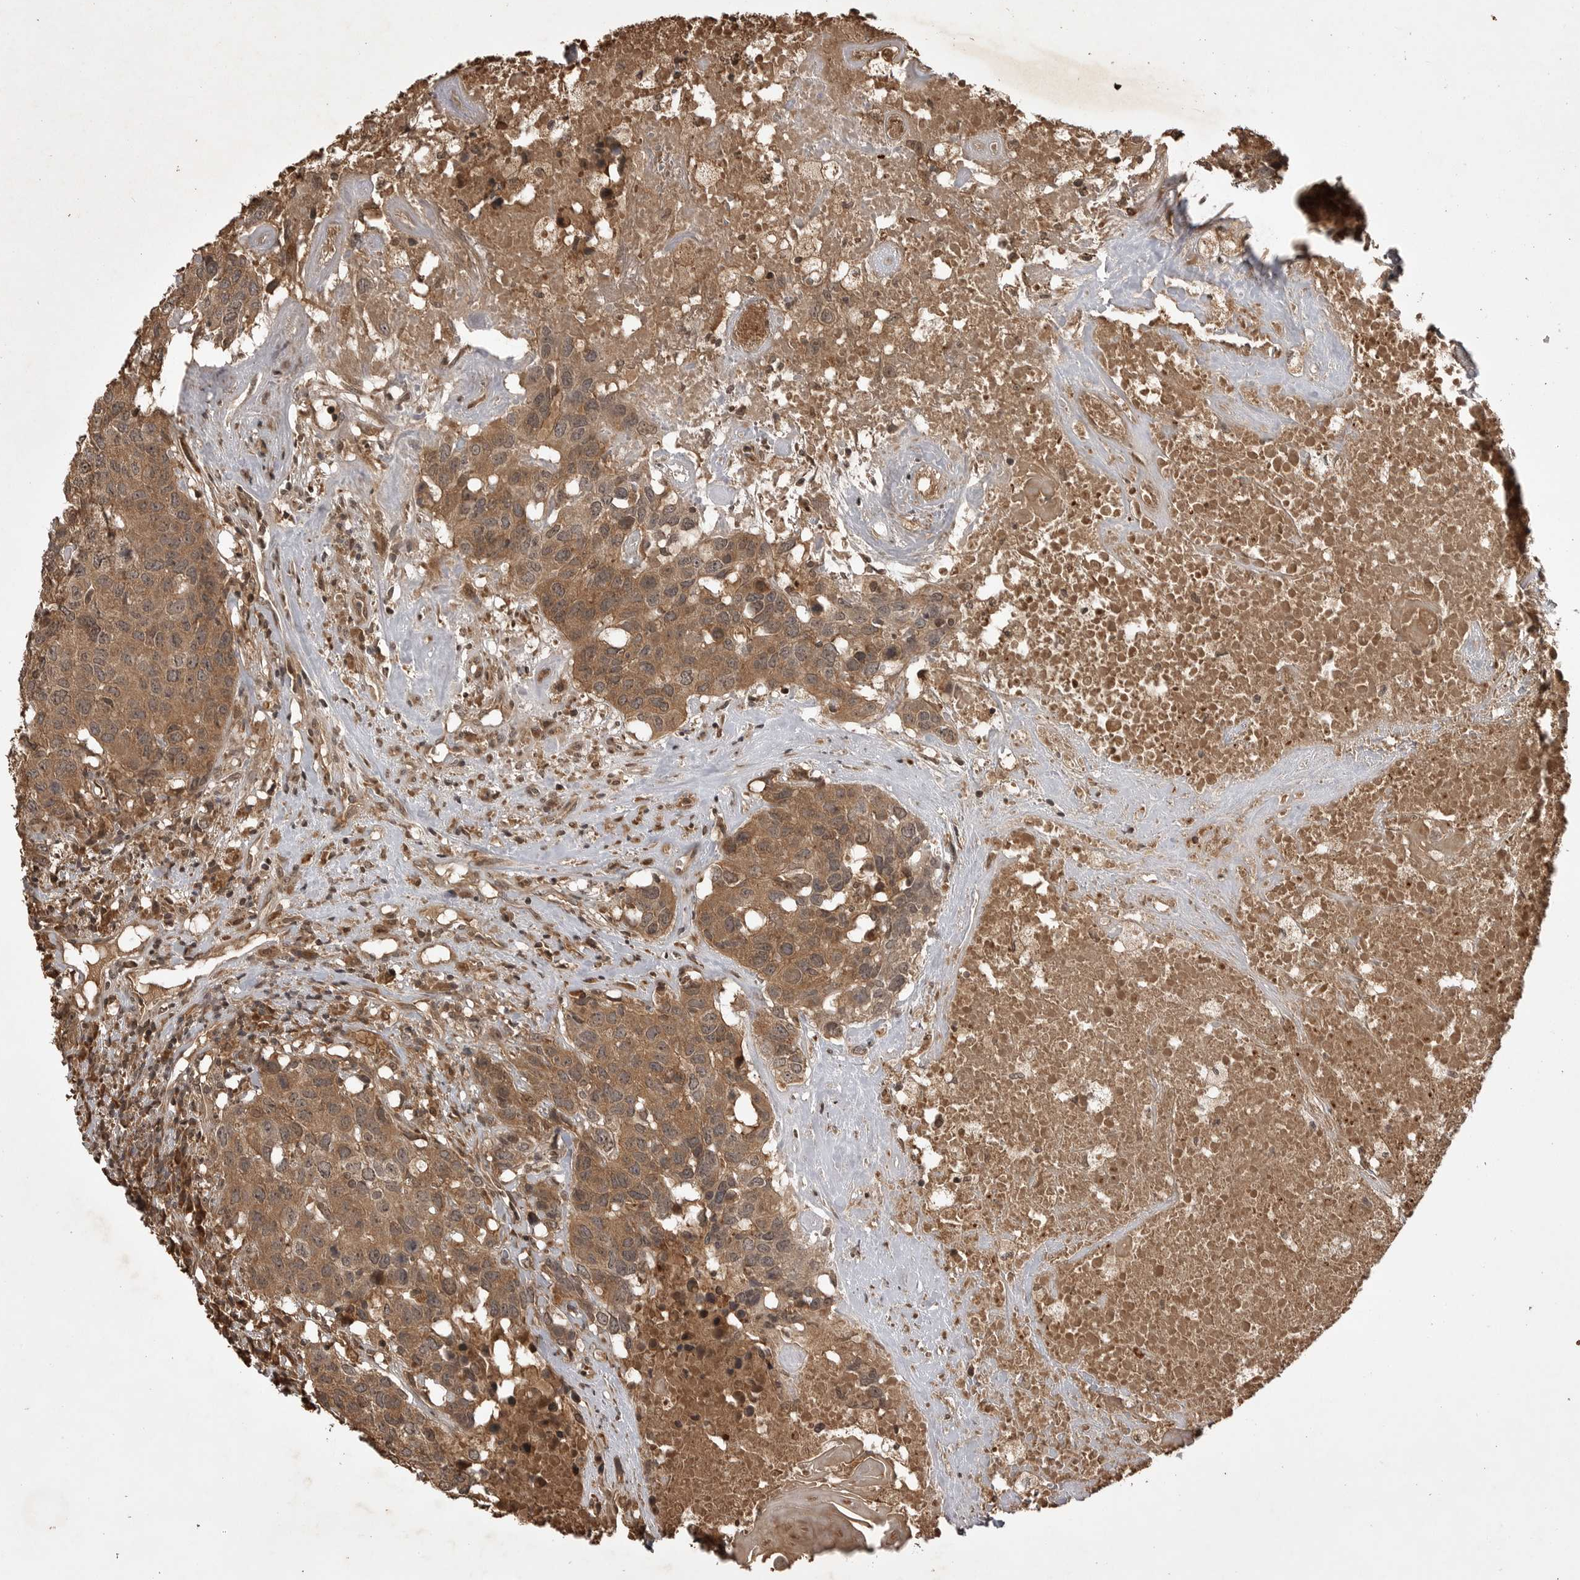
{"staining": {"intensity": "moderate", "quantity": ">75%", "location": "cytoplasmic/membranous,nuclear"}, "tissue": "head and neck cancer", "cell_type": "Tumor cells", "image_type": "cancer", "snomed": [{"axis": "morphology", "description": "Squamous cell carcinoma, NOS"}, {"axis": "topography", "description": "Head-Neck"}], "caption": "The micrograph displays staining of head and neck cancer (squamous cell carcinoma), revealing moderate cytoplasmic/membranous and nuclear protein positivity (brown color) within tumor cells. Ihc stains the protein in brown and the nuclei are stained blue.", "gene": "AKAP7", "patient": {"sex": "male", "age": 66}}